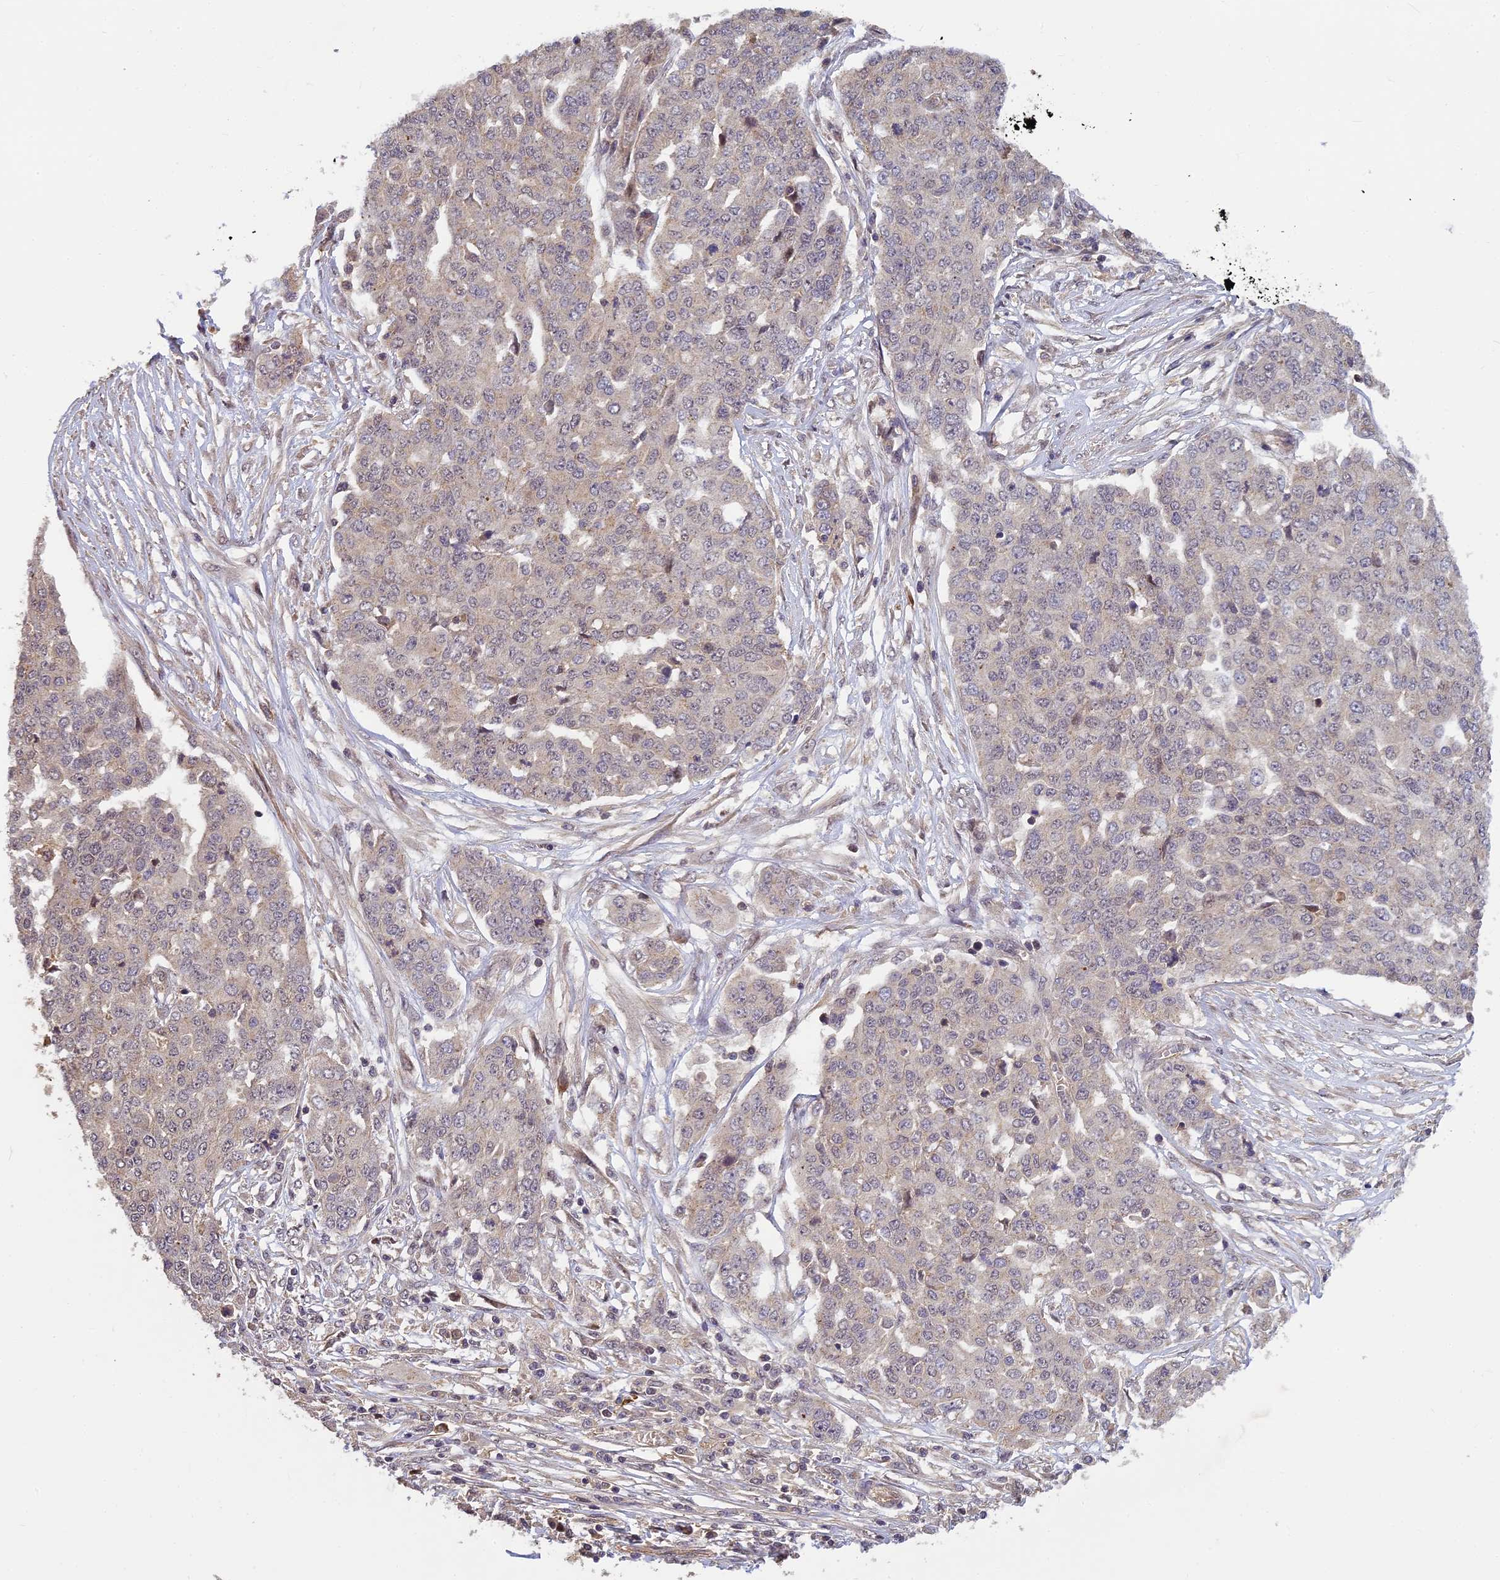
{"staining": {"intensity": "weak", "quantity": "<25%", "location": "cytoplasmic/membranous"}, "tissue": "ovarian cancer", "cell_type": "Tumor cells", "image_type": "cancer", "snomed": [{"axis": "morphology", "description": "Cystadenocarcinoma, serous, NOS"}, {"axis": "topography", "description": "Soft tissue"}, {"axis": "topography", "description": "Ovary"}], "caption": "The histopathology image shows no staining of tumor cells in serous cystadenocarcinoma (ovarian). Brightfield microscopy of immunohistochemistry (IHC) stained with DAB (3,3'-diaminobenzidine) (brown) and hematoxylin (blue), captured at high magnification.", "gene": "PIKFYVE", "patient": {"sex": "female", "age": 57}}